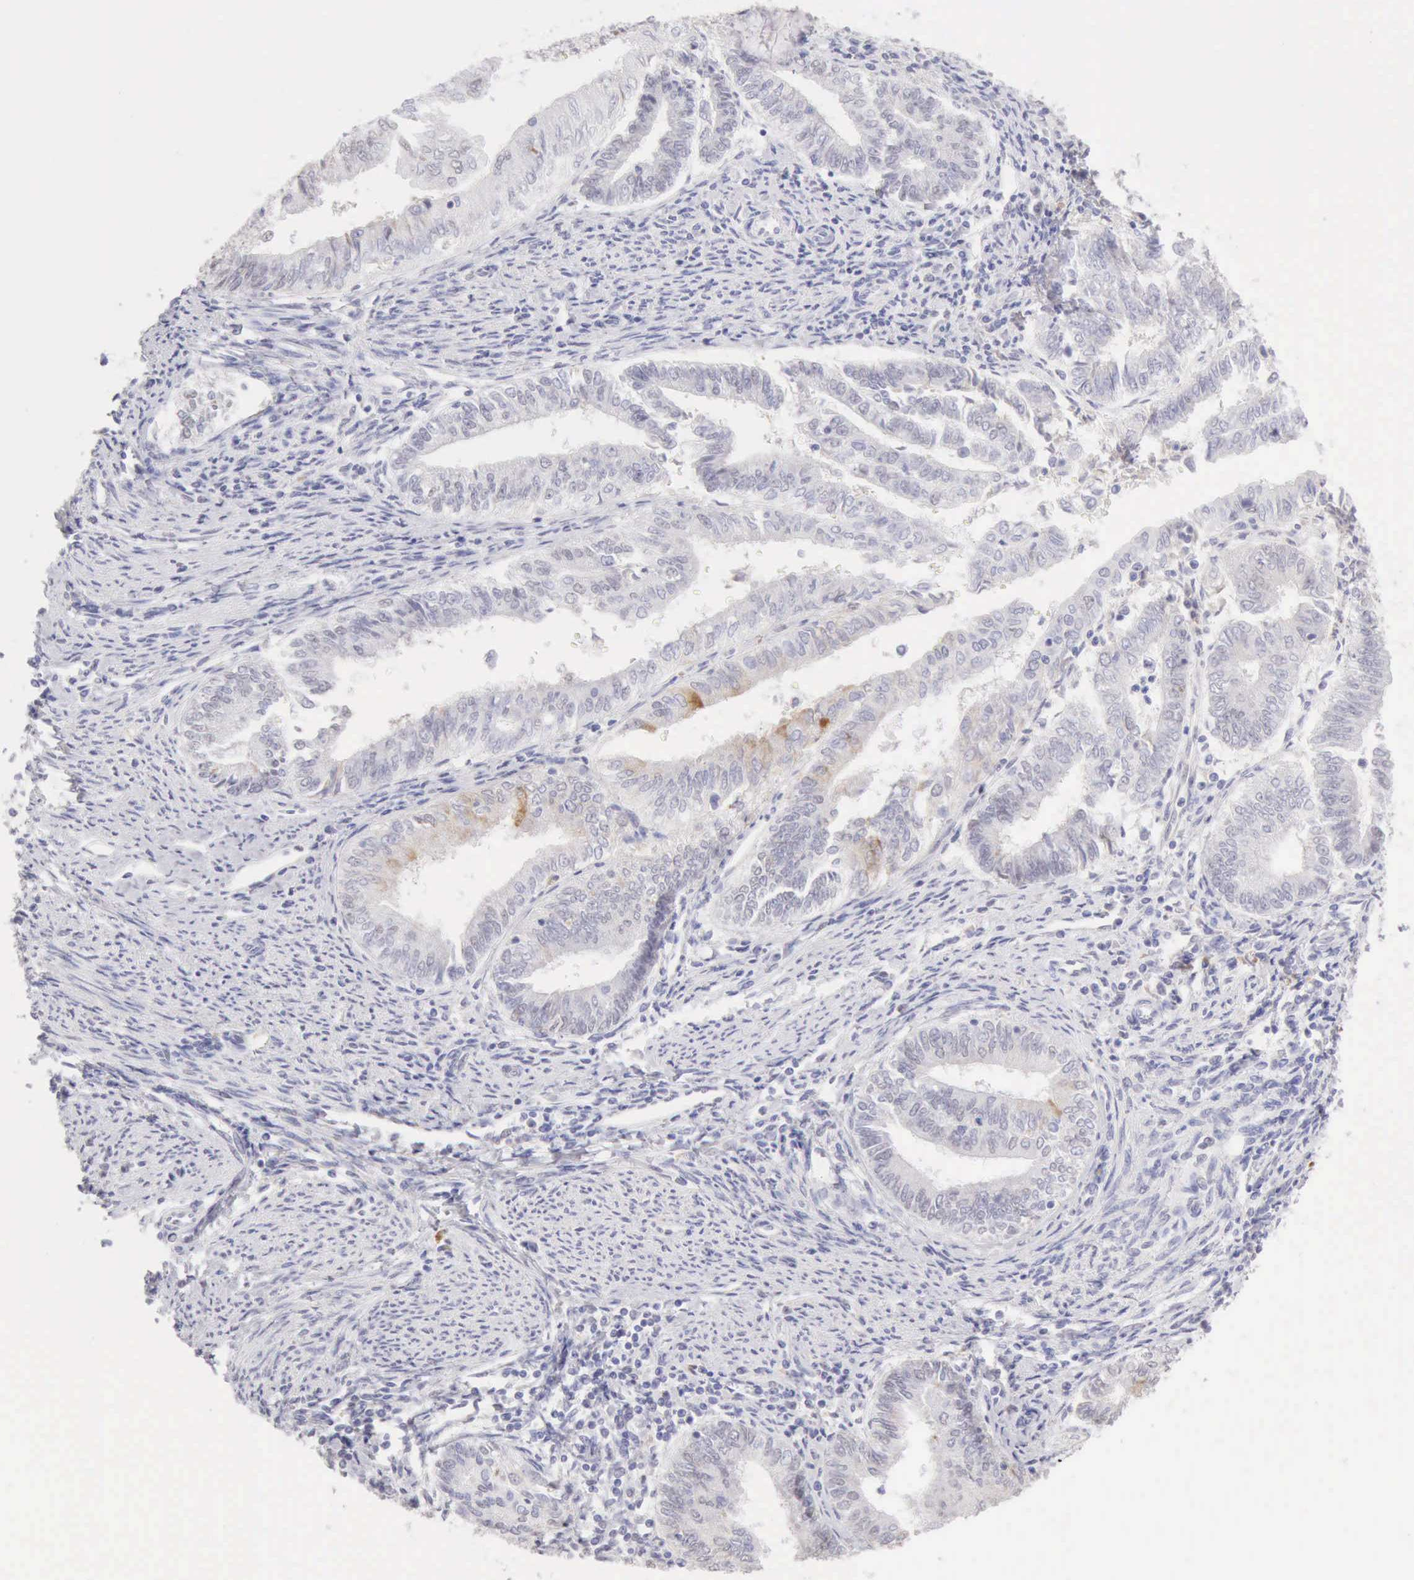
{"staining": {"intensity": "weak", "quantity": "<25%", "location": "cytoplasmic/membranous"}, "tissue": "endometrial cancer", "cell_type": "Tumor cells", "image_type": "cancer", "snomed": [{"axis": "morphology", "description": "Adenocarcinoma, NOS"}, {"axis": "topography", "description": "Endometrium"}], "caption": "Immunohistochemistry histopathology image of neoplastic tissue: human endometrial adenocarcinoma stained with DAB displays no significant protein positivity in tumor cells.", "gene": "RNASE1", "patient": {"sex": "female", "age": 66}}